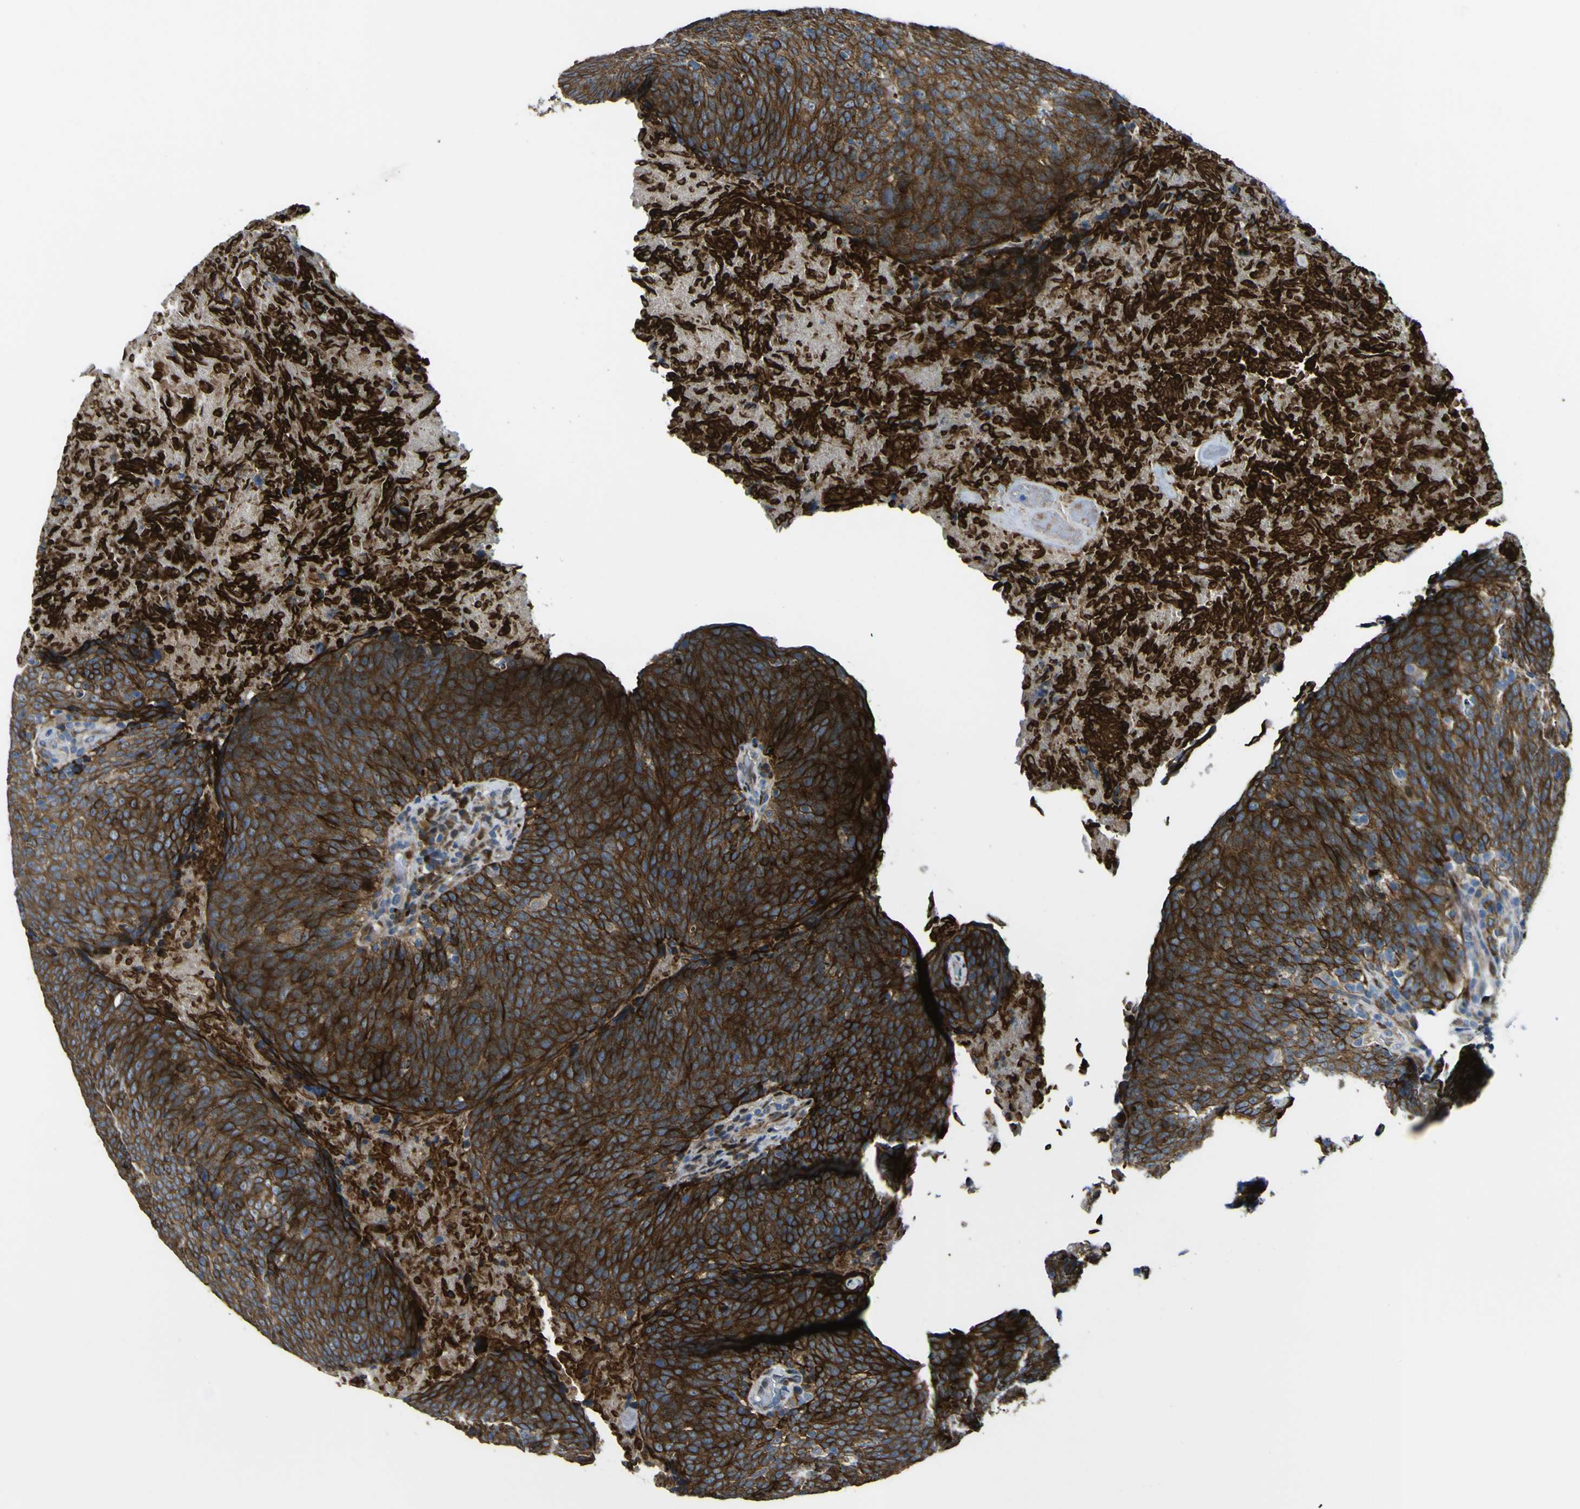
{"staining": {"intensity": "strong", "quantity": ">75%", "location": "cytoplasmic/membranous"}, "tissue": "head and neck cancer", "cell_type": "Tumor cells", "image_type": "cancer", "snomed": [{"axis": "morphology", "description": "Squamous cell carcinoma, NOS"}, {"axis": "morphology", "description": "Squamous cell carcinoma, metastatic, NOS"}, {"axis": "topography", "description": "Lymph node"}, {"axis": "topography", "description": "Head-Neck"}], "caption": "Immunohistochemistry of human head and neck metastatic squamous cell carcinoma reveals high levels of strong cytoplasmic/membranous expression in about >75% of tumor cells.", "gene": "LBHD1", "patient": {"sex": "male", "age": 62}}